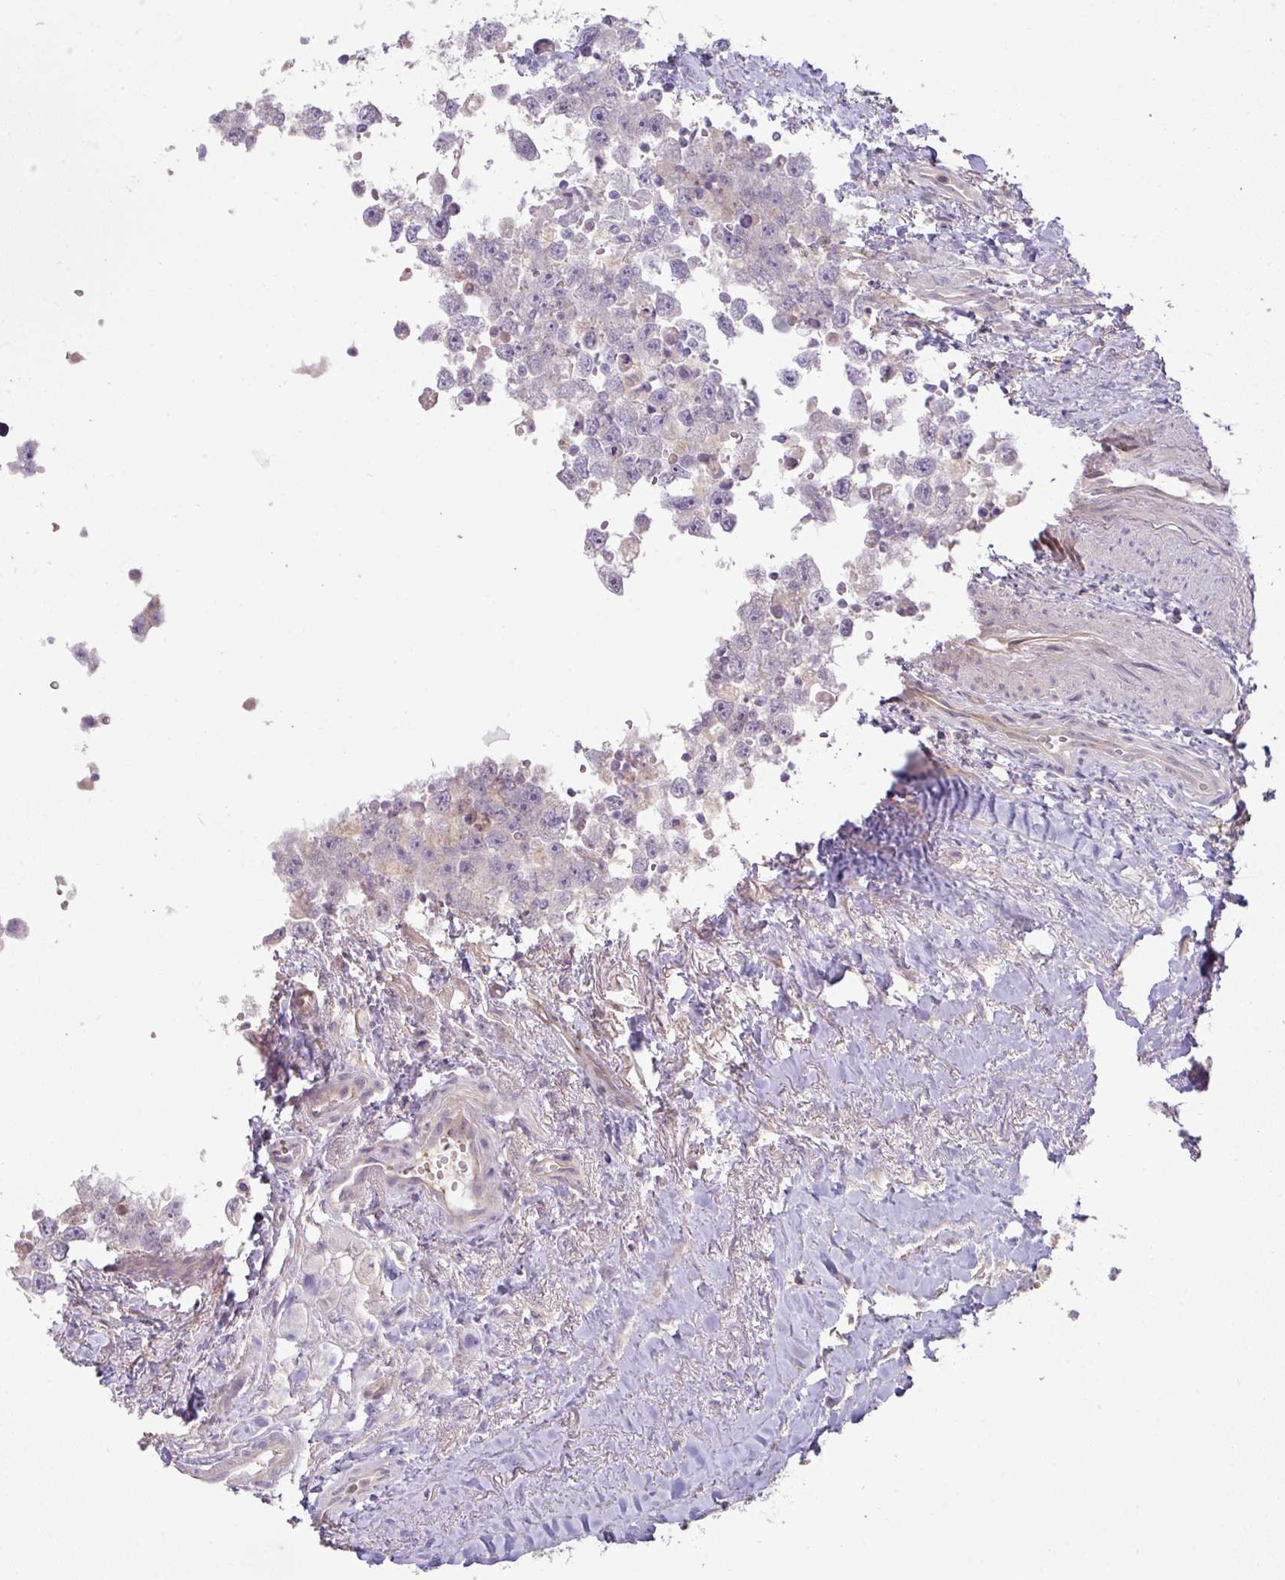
{"staining": {"intensity": "negative", "quantity": "none", "location": "none"}, "tissue": "testis cancer", "cell_type": "Tumor cells", "image_type": "cancer", "snomed": [{"axis": "morphology", "description": "Carcinoma, Embryonal, NOS"}, {"axis": "topography", "description": "Testis"}], "caption": "DAB immunohistochemical staining of testis embryonal carcinoma displays no significant expression in tumor cells.", "gene": "HOXC13", "patient": {"sex": "male", "age": 83}}